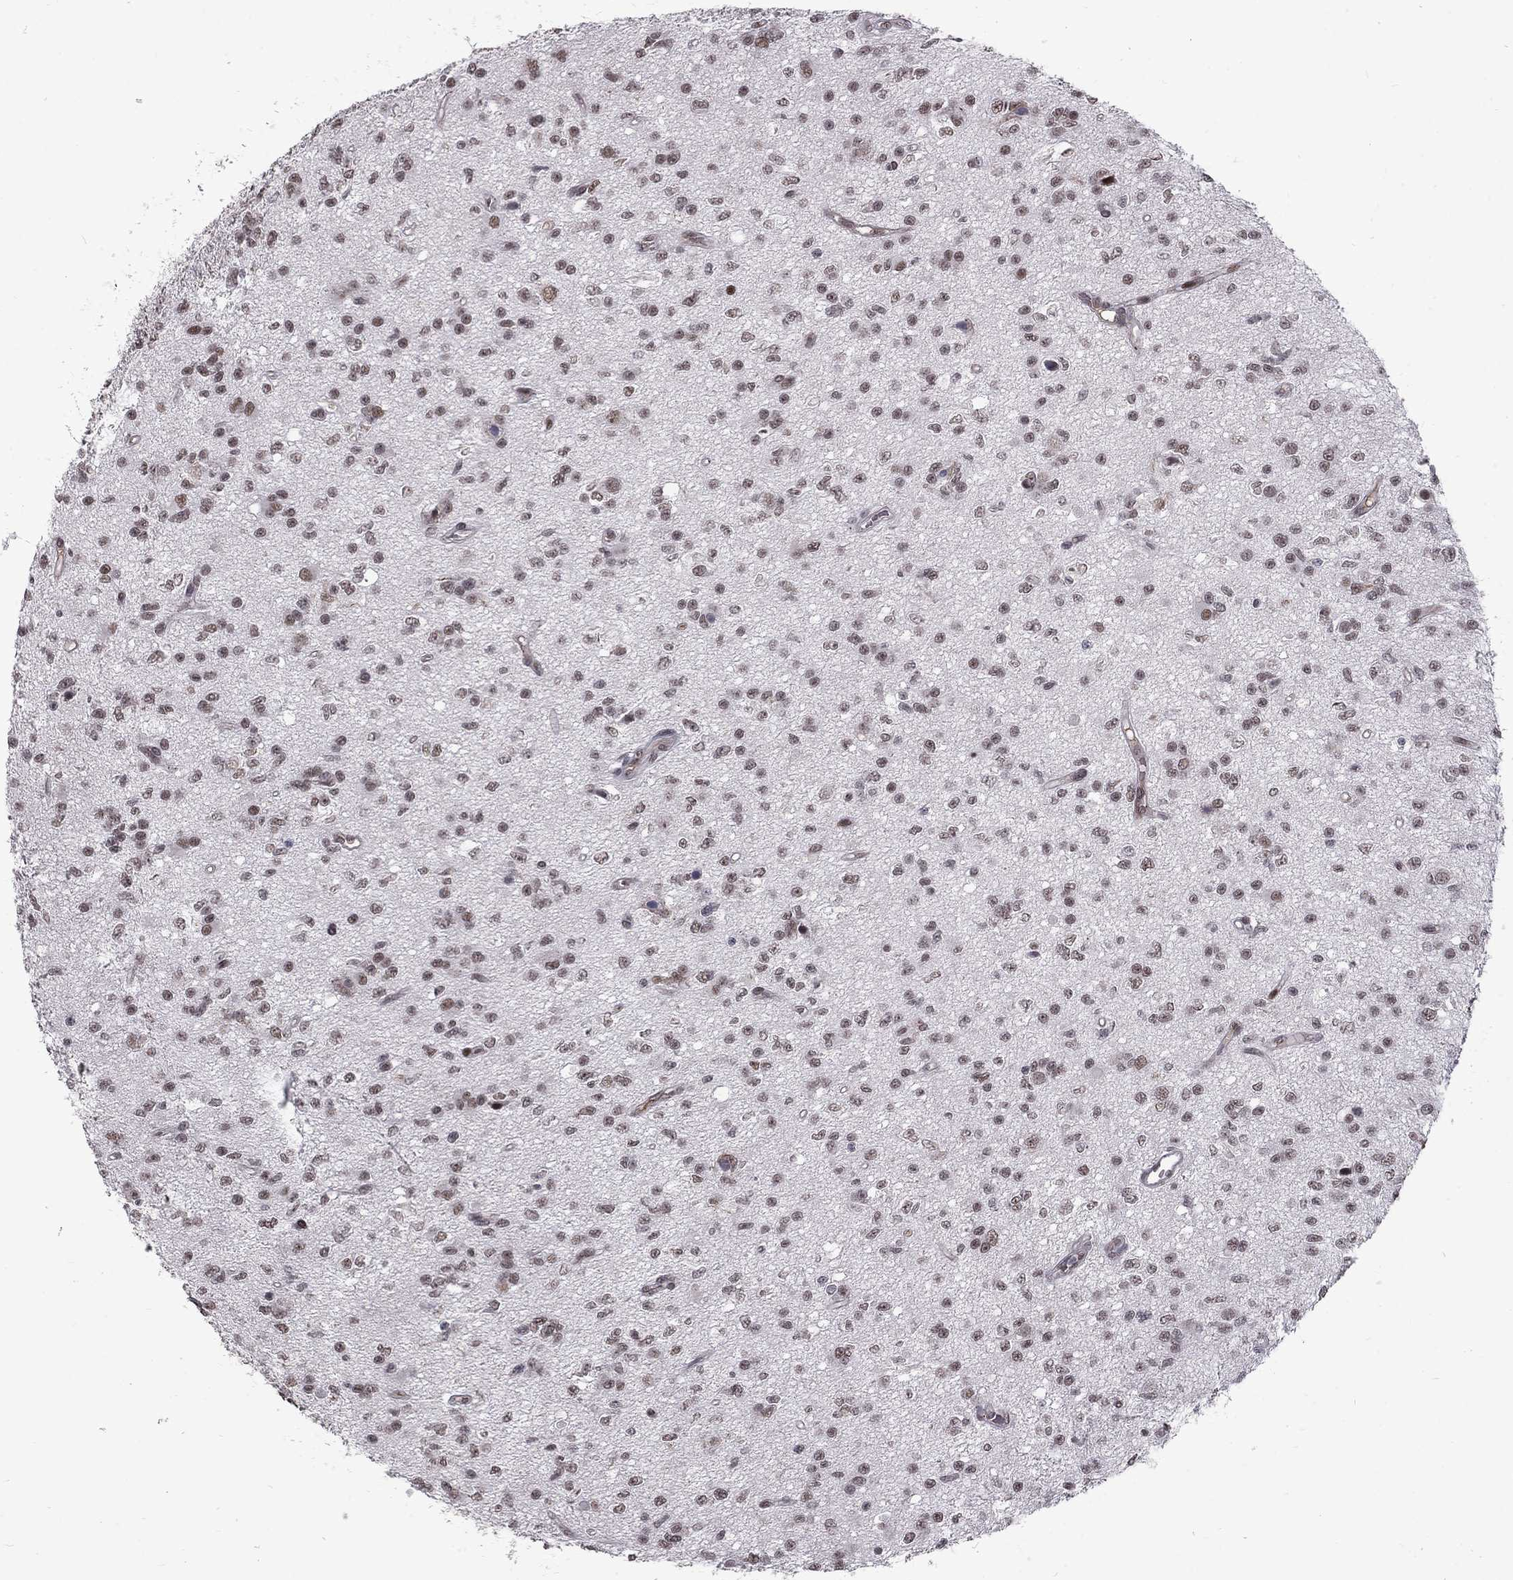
{"staining": {"intensity": "moderate", "quantity": "<25%", "location": "nuclear"}, "tissue": "glioma", "cell_type": "Tumor cells", "image_type": "cancer", "snomed": [{"axis": "morphology", "description": "Glioma, malignant, Low grade"}, {"axis": "topography", "description": "Brain"}], "caption": "The immunohistochemical stain highlights moderate nuclear expression in tumor cells of low-grade glioma (malignant) tissue.", "gene": "TCEAL1", "patient": {"sex": "female", "age": 45}}